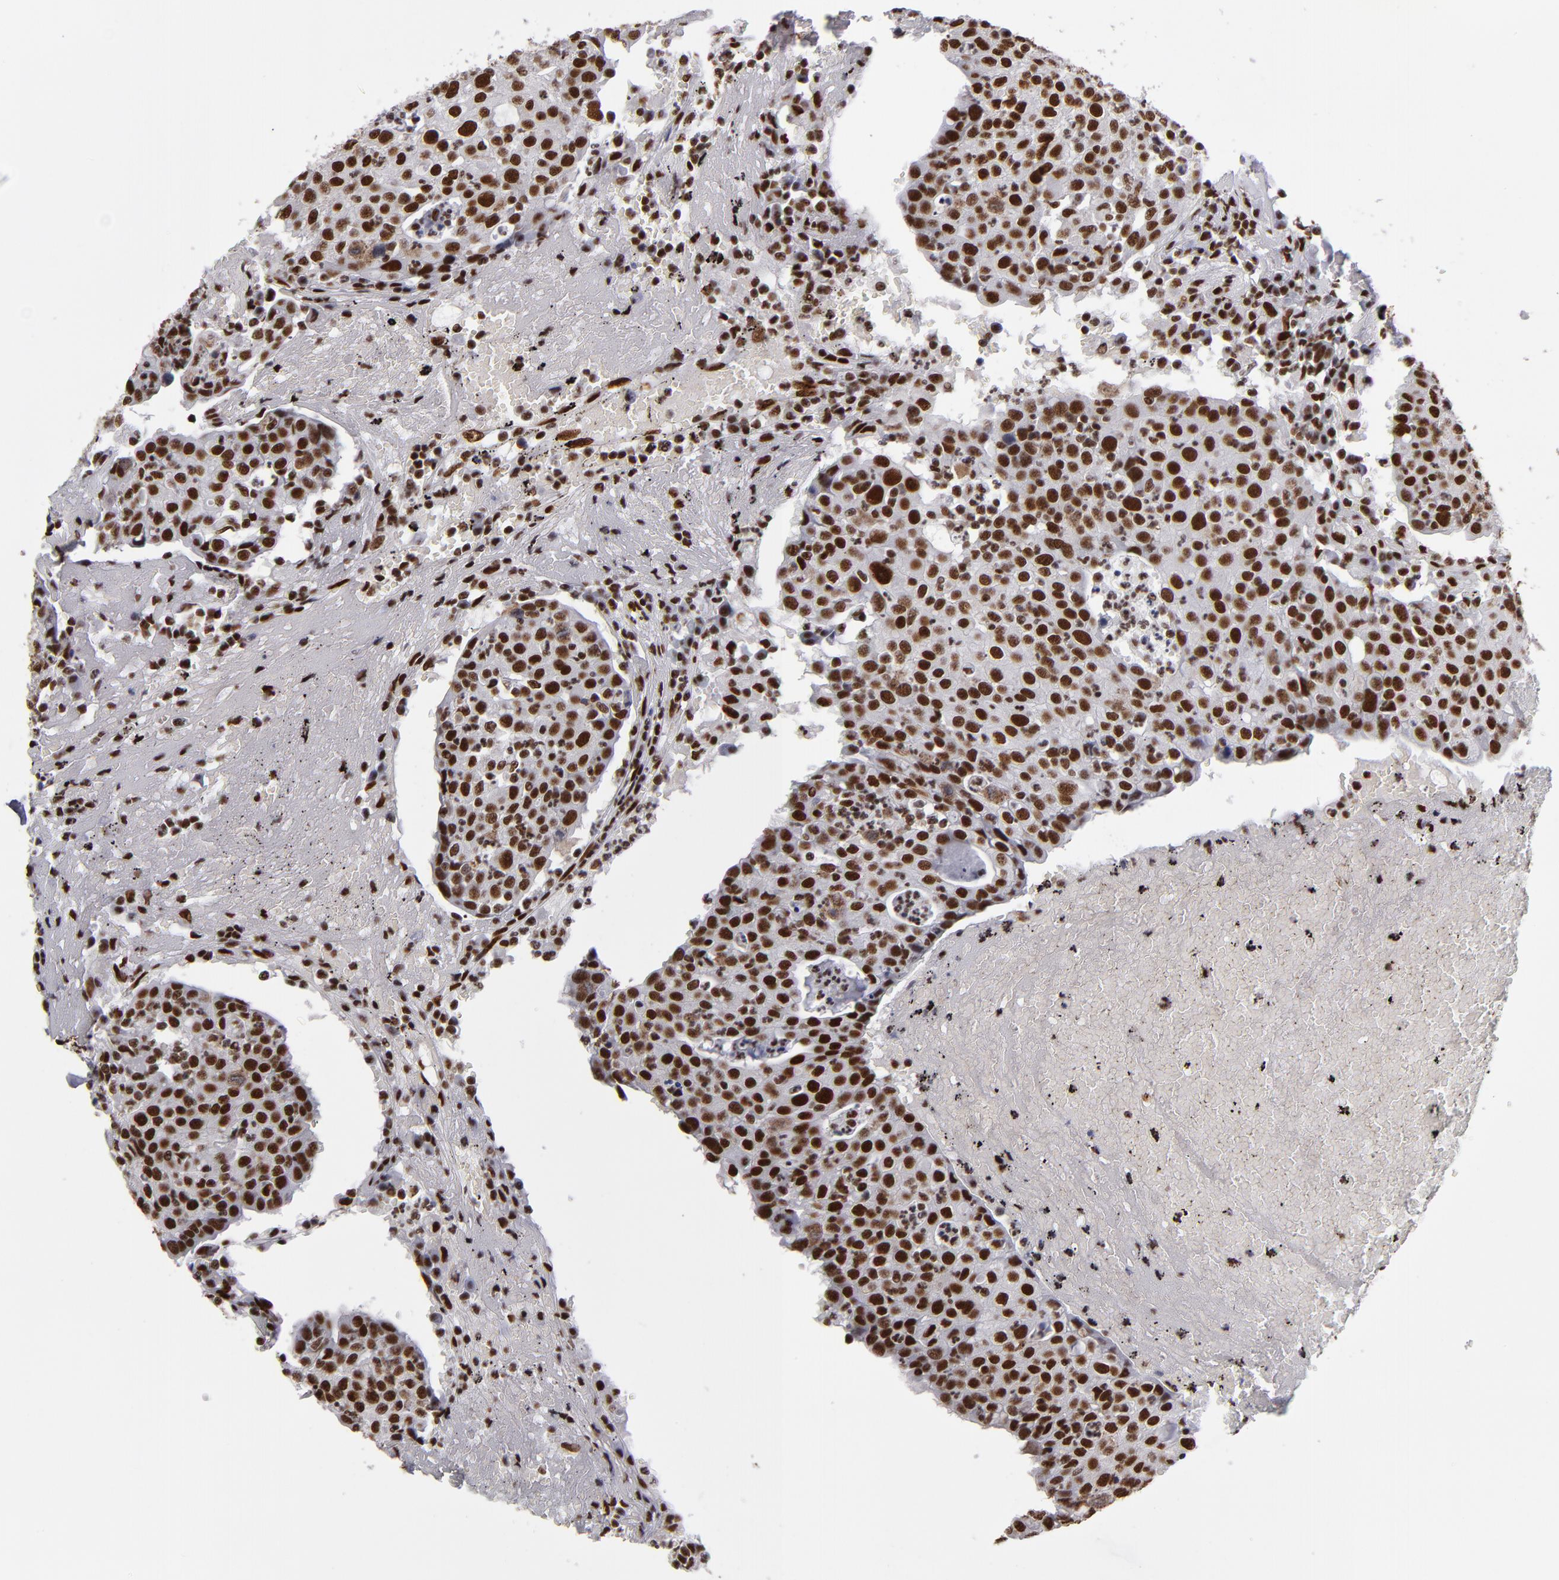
{"staining": {"intensity": "strong", "quantity": ">75%", "location": "nuclear"}, "tissue": "head and neck cancer", "cell_type": "Tumor cells", "image_type": "cancer", "snomed": [{"axis": "morphology", "description": "Adenocarcinoma, NOS"}, {"axis": "topography", "description": "Salivary gland"}, {"axis": "topography", "description": "Head-Neck"}], "caption": "Immunohistochemistry (IHC) staining of head and neck adenocarcinoma, which displays high levels of strong nuclear expression in about >75% of tumor cells indicating strong nuclear protein staining. The staining was performed using DAB (brown) for protein detection and nuclei were counterstained in hematoxylin (blue).", "gene": "MRE11", "patient": {"sex": "female", "age": 65}}